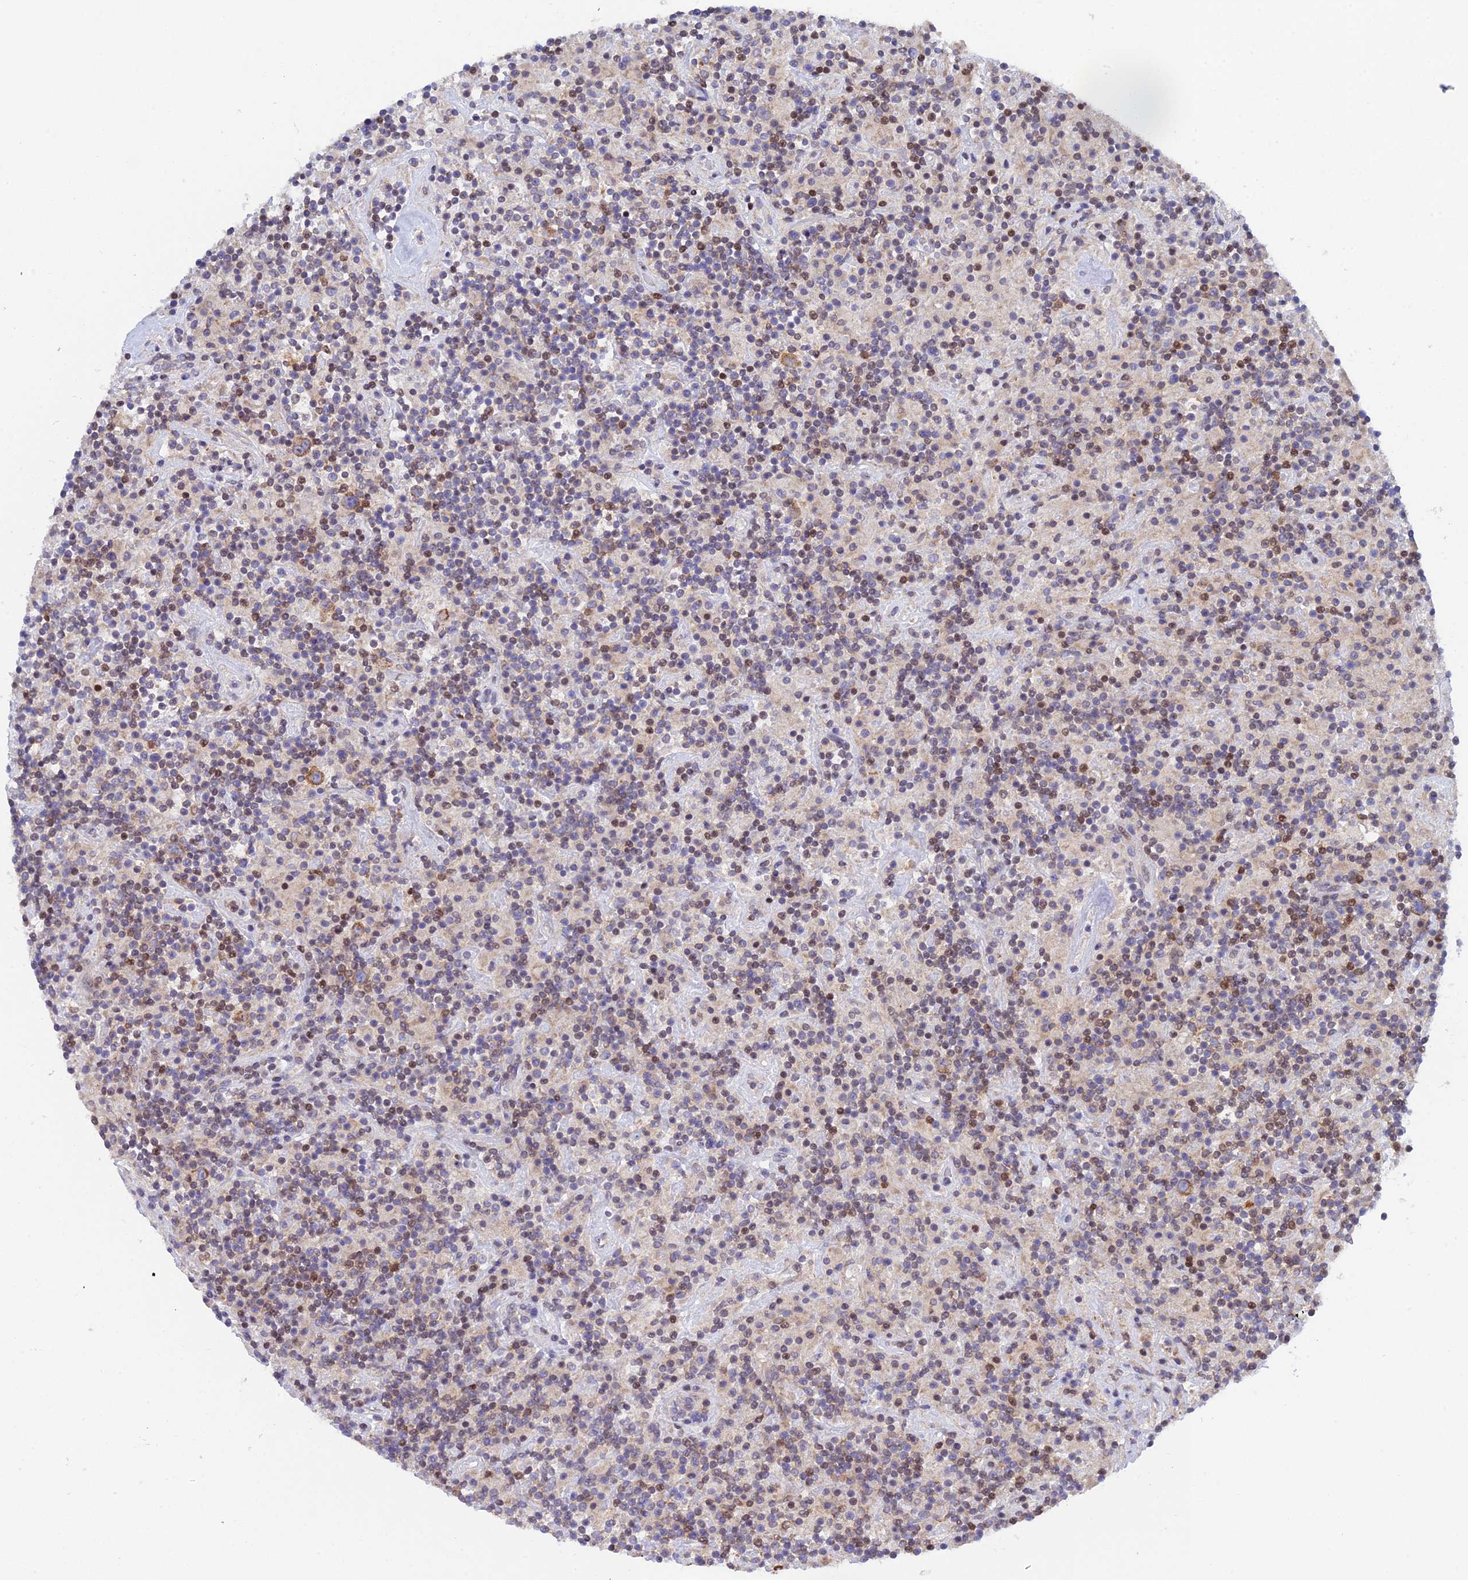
{"staining": {"intensity": "moderate", "quantity": ">75%", "location": "cytoplasmic/membranous"}, "tissue": "lymphoma", "cell_type": "Tumor cells", "image_type": "cancer", "snomed": [{"axis": "morphology", "description": "Hodgkin's disease, NOS"}, {"axis": "topography", "description": "Lymph node"}], "caption": "Protein expression analysis of lymphoma reveals moderate cytoplasmic/membranous positivity in approximately >75% of tumor cells.", "gene": "ELOA2", "patient": {"sex": "male", "age": 70}}